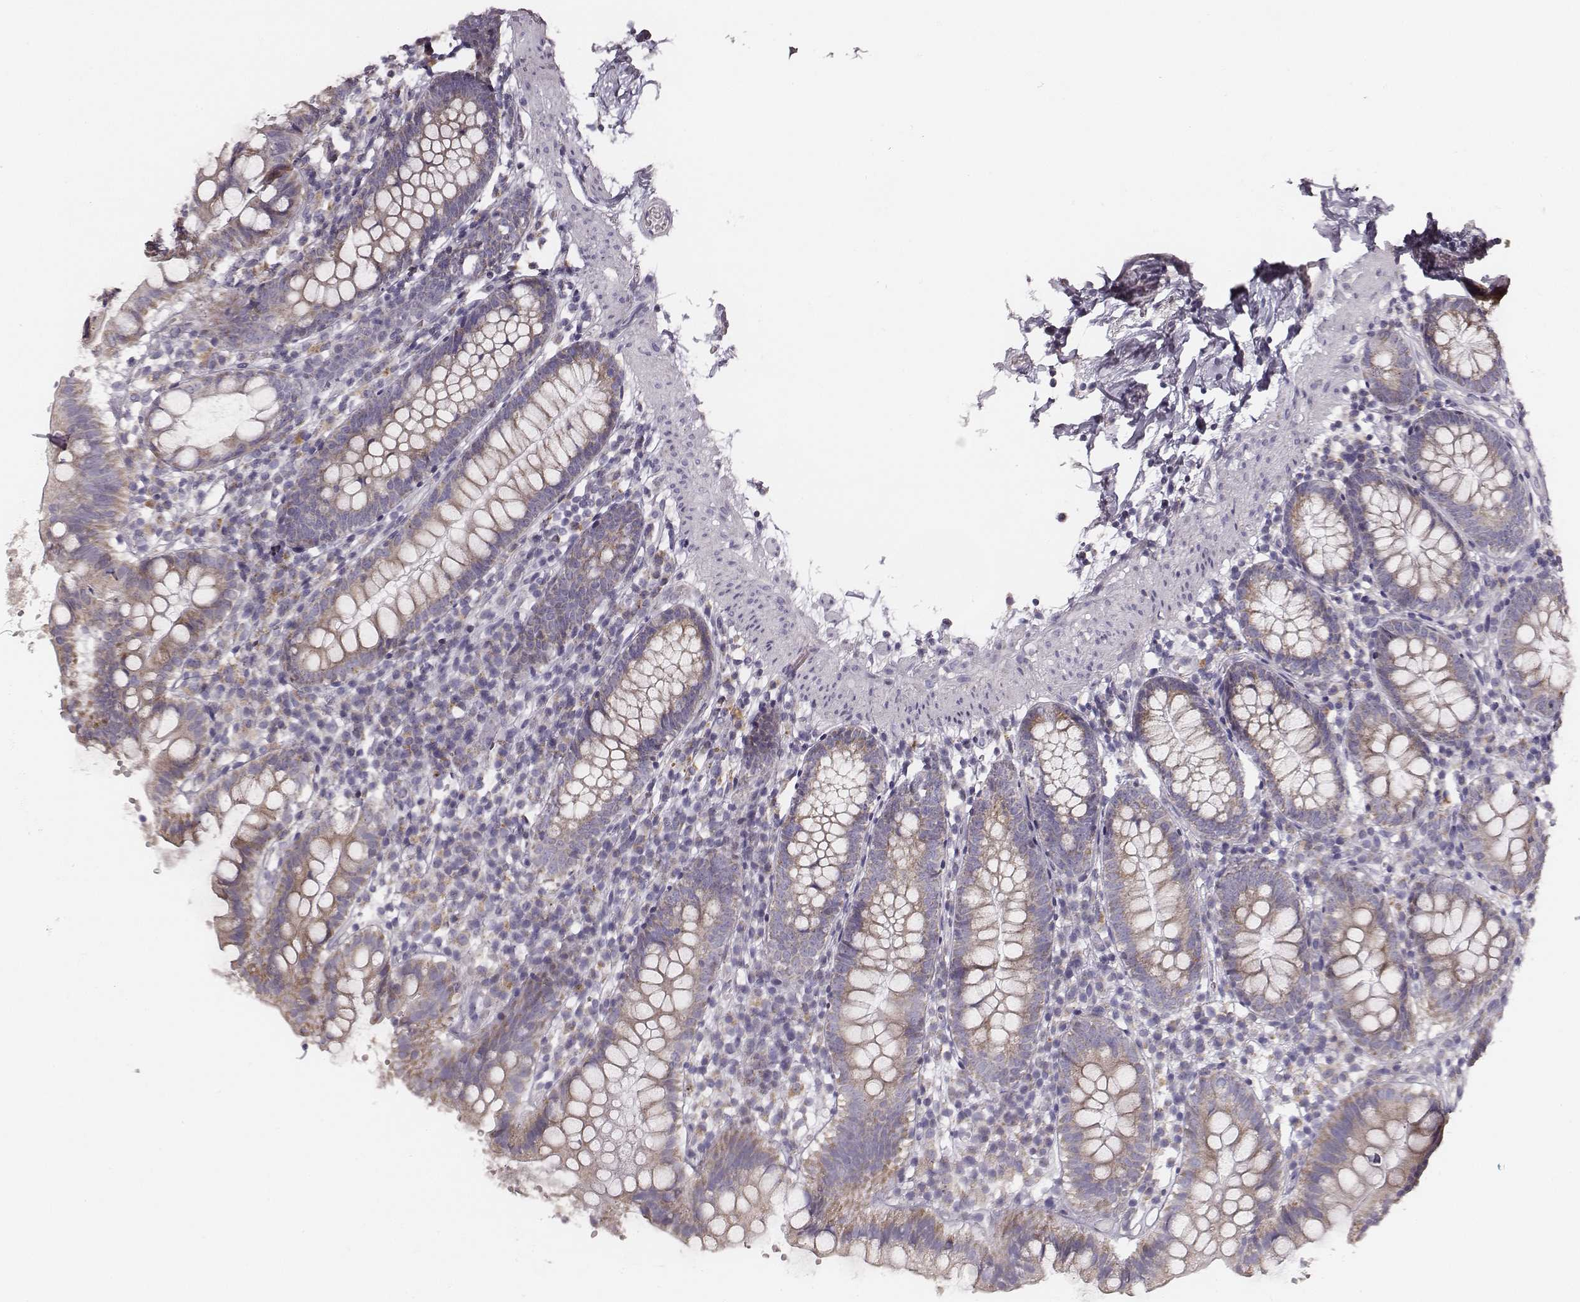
{"staining": {"intensity": "weak", "quantity": "<25%", "location": "cytoplasmic/membranous"}, "tissue": "small intestine", "cell_type": "Glandular cells", "image_type": "normal", "snomed": [{"axis": "morphology", "description": "Normal tissue, NOS"}, {"axis": "topography", "description": "Small intestine"}], "caption": "Glandular cells are negative for protein expression in unremarkable human small intestine. (Stains: DAB (3,3'-diaminobenzidine) immunohistochemistry (IHC) with hematoxylin counter stain, Microscopy: brightfield microscopy at high magnification).", "gene": "UBL4B", "patient": {"sex": "female", "age": 90}}